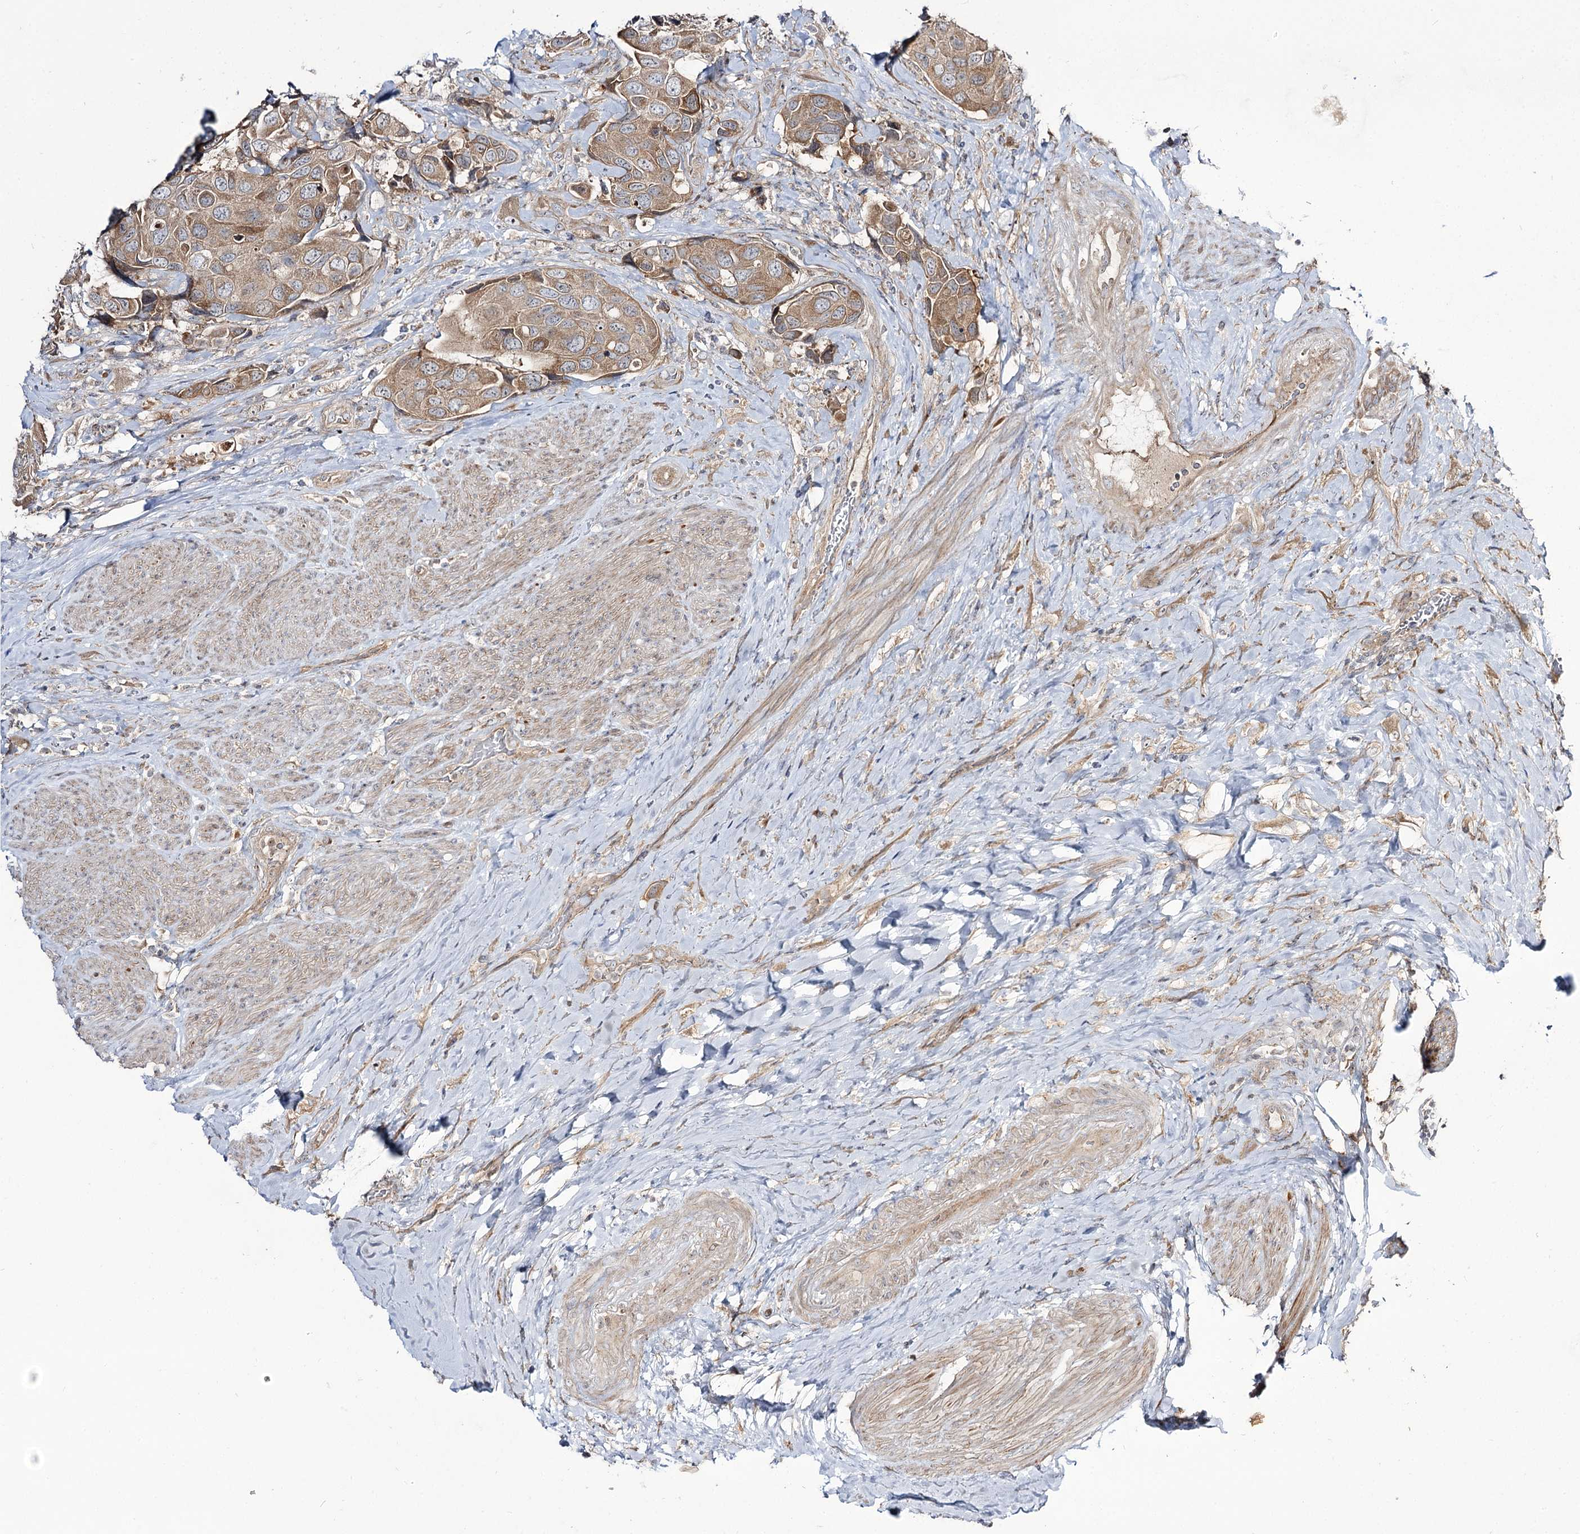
{"staining": {"intensity": "moderate", "quantity": ">75%", "location": "cytoplasmic/membranous"}, "tissue": "urothelial cancer", "cell_type": "Tumor cells", "image_type": "cancer", "snomed": [{"axis": "morphology", "description": "Urothelial carcinoma, High grade"}, {"axis": "topography", "description": "Urinary bladder"}], "caption": "The micrograph reveals a brown stain indicating the presence of a protein in the cytoplasmic/membranous of tumor cells in urothelial cancer. The protein is stained brown, and the nuclei are stained in blue (DAB IHC with brightfield microscopy, high magnification).", "gene": "C11orf80", "patient": {"sex": "male", "age": 74}}